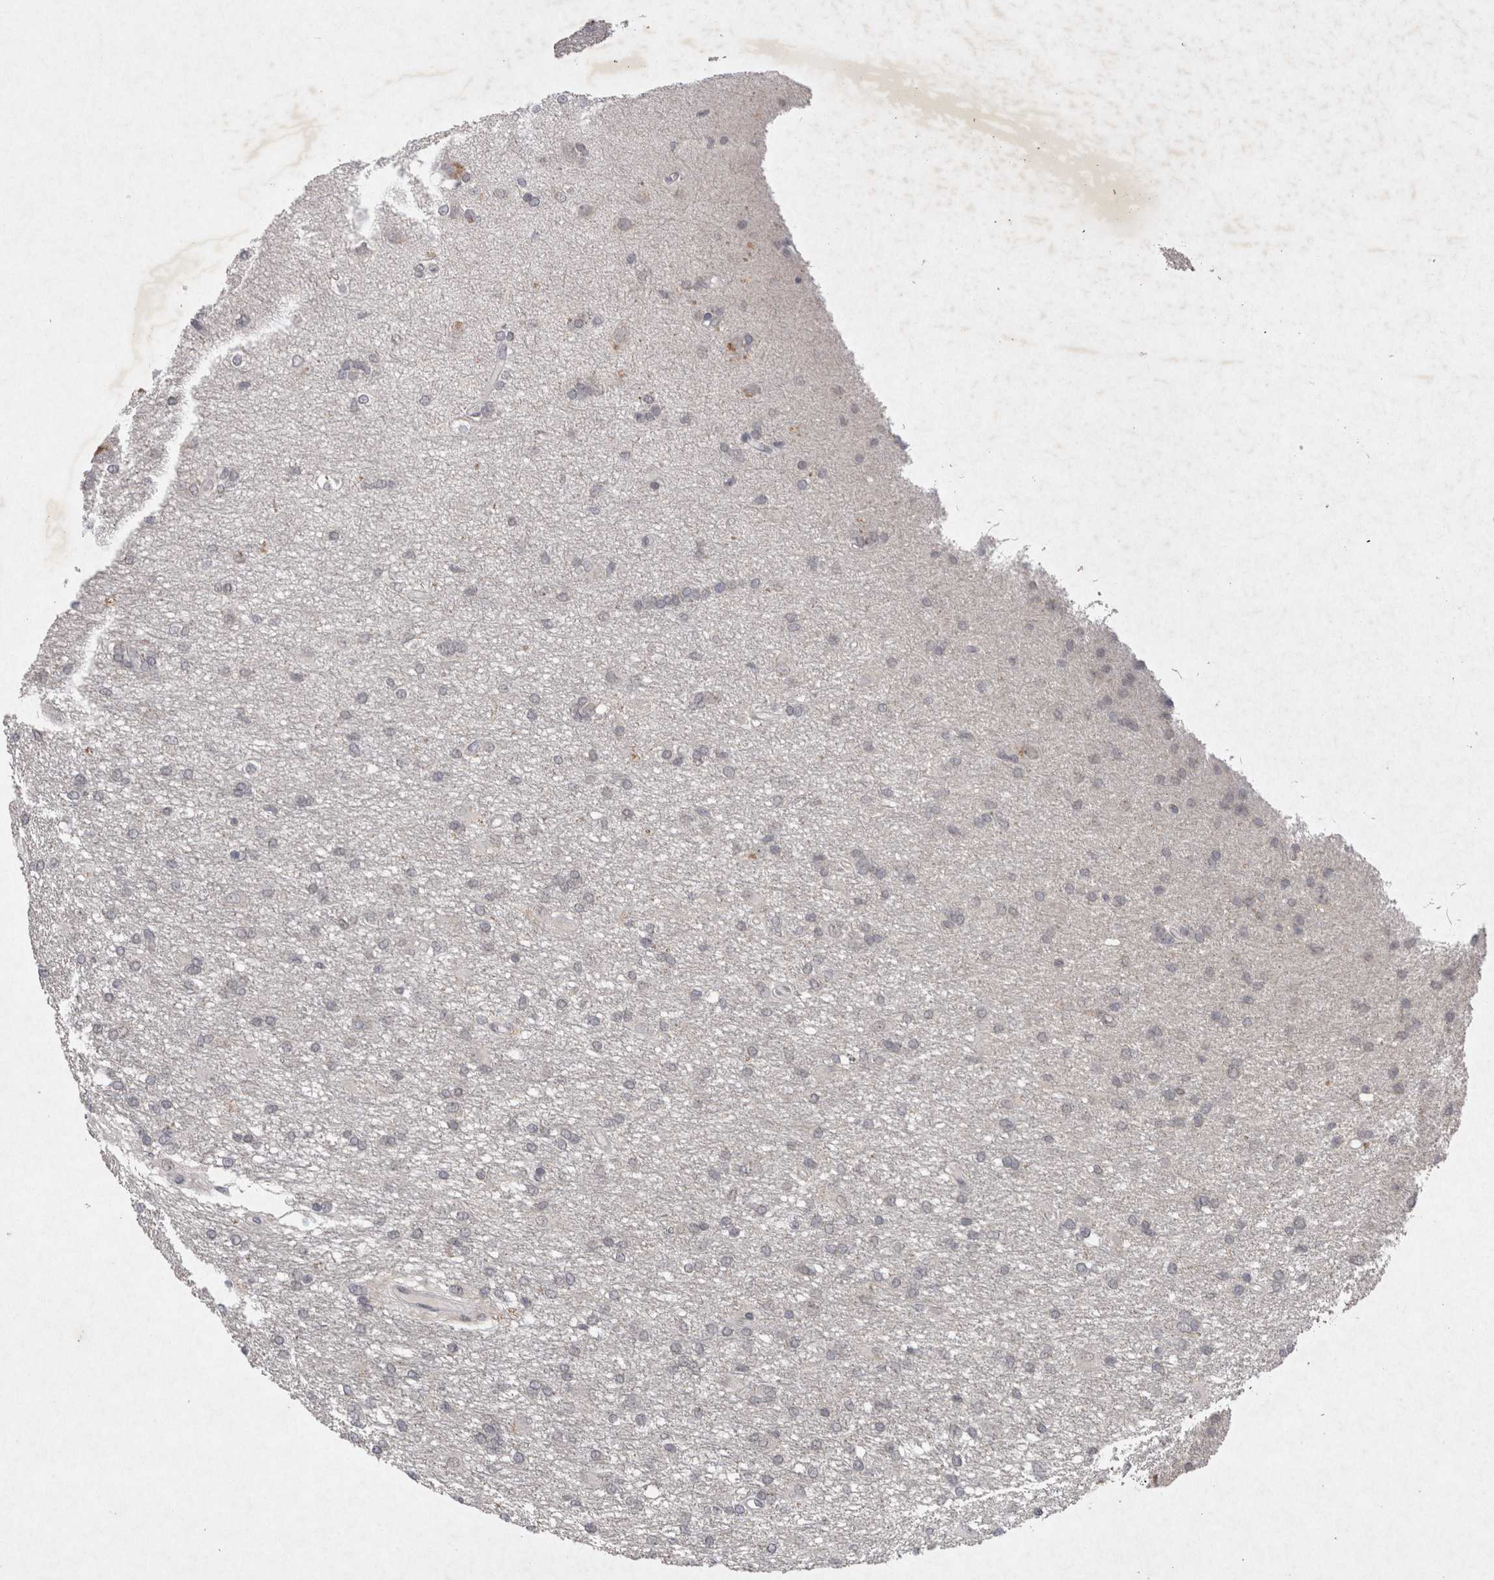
{"staining": {"intensity": "negative", "quantity": "none", "location": "none"}, "tissue": "glioma", "cell_type": "Tumor cells", "image_type": "cancer", "snomed": [{"axis": "morphology", "description": "Glioma, malignant, High grade"}, {"axis": "topography", "description": "Brain"}], "caption": "High magnification brightfield microscopy of glioma stained with DAB (brown) and counterstained with hematoxylin (blue): tumor cells show no significant staining.", "gene": "LYVE1", "patient": {"sex": "female", "age": 59}}